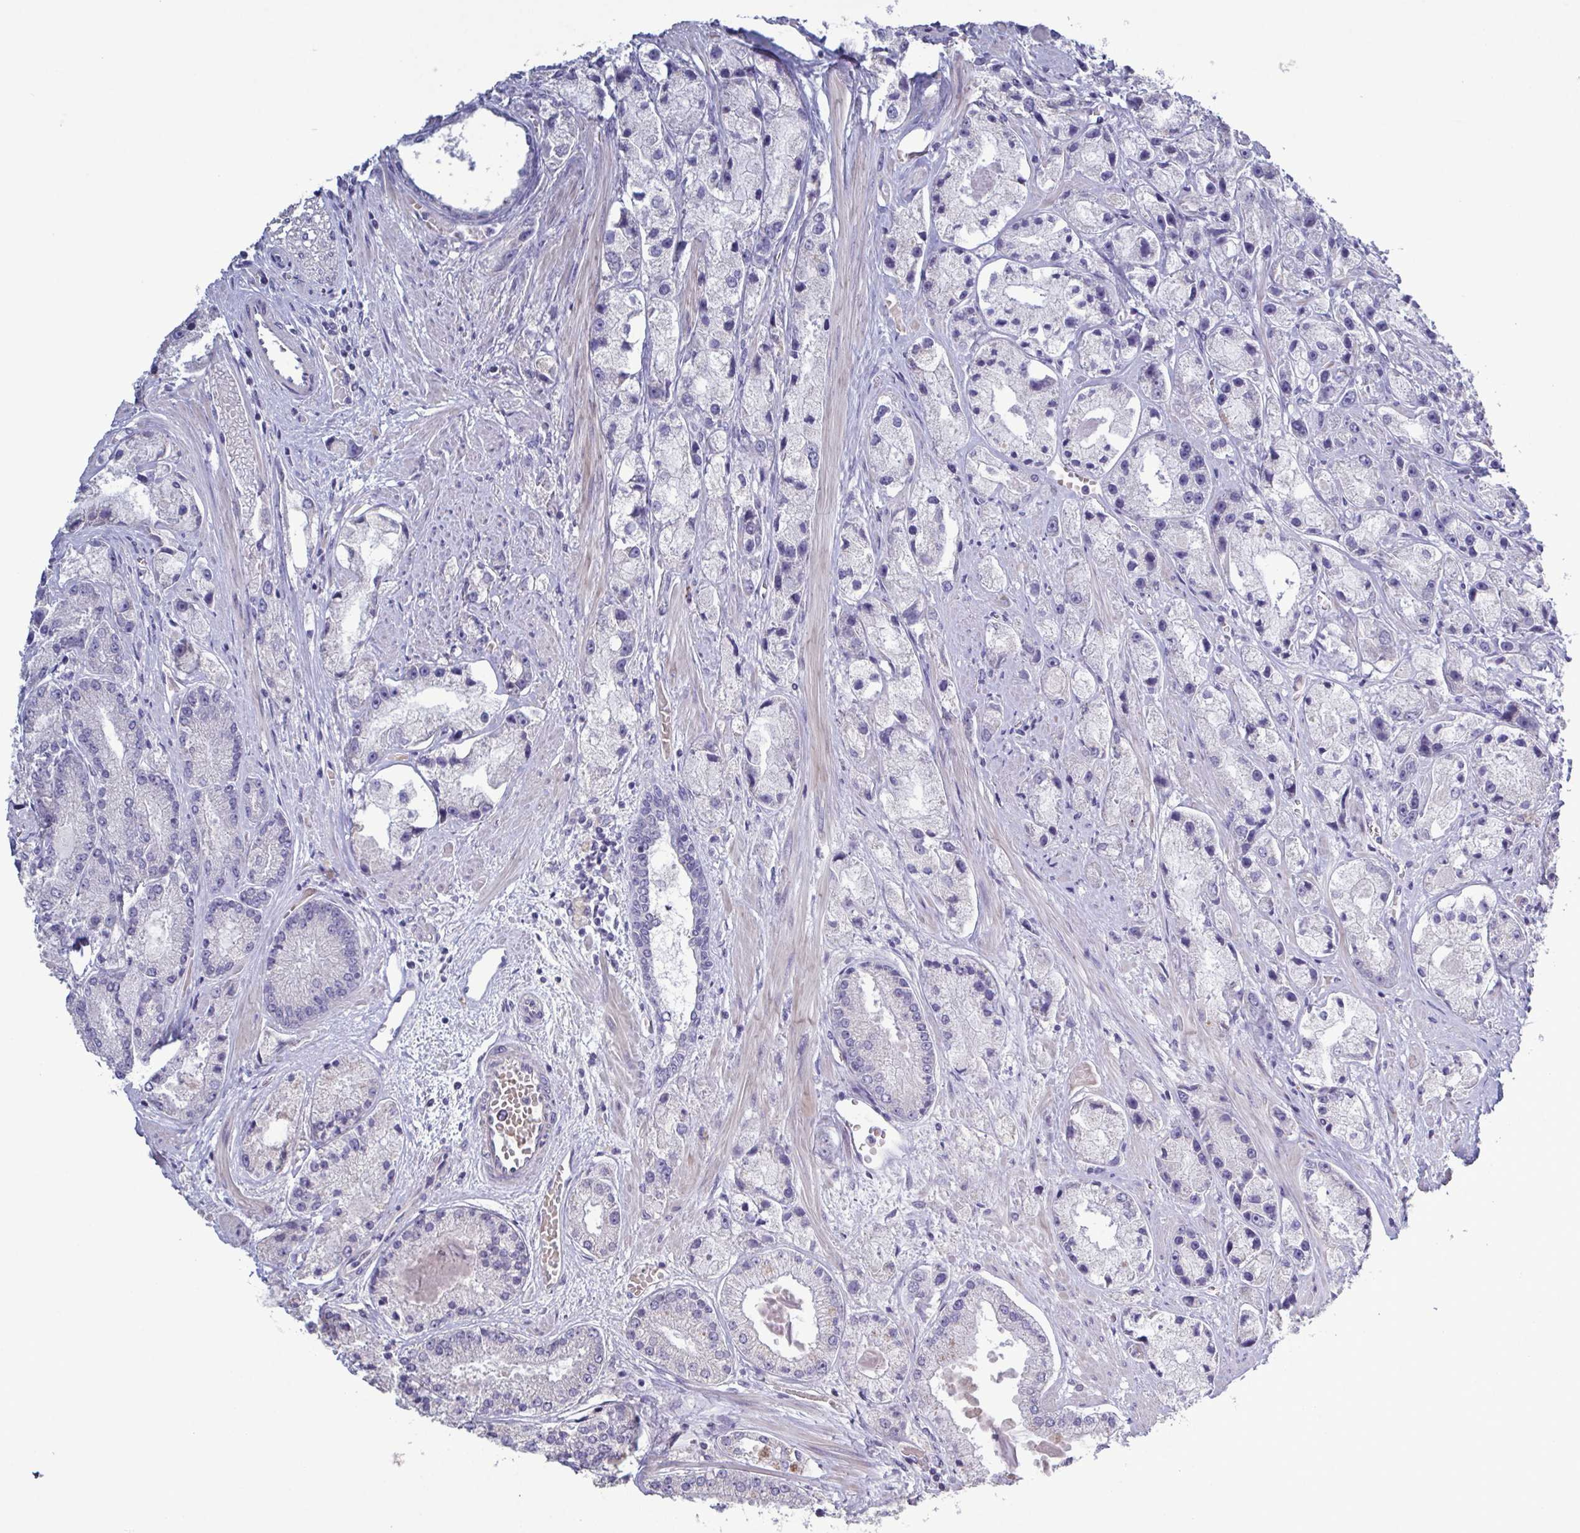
{"staining": {"intensity": "negative", "quantity": "none", "location": "none"}, "tissue": "prostate cancer", "cell_type": "Tumor cells", "image_type": "cancer", "snomed": [{"axis": "morphology", "description": "Adenocarcinoma, High grade"}, {"axis": "topography", "description": "Prostate"}], "caption": "Tumor cells are negative for brown protein staining in prostate high-grade adenocarcinoma. The staining was performed using DAB to visualize the protein expression in brown, while the nuclei were stained in blue with hematoxylin (Magnification: 20x).", "gene": "GLDC", "patient": {"sex": "male", "age": 67}}